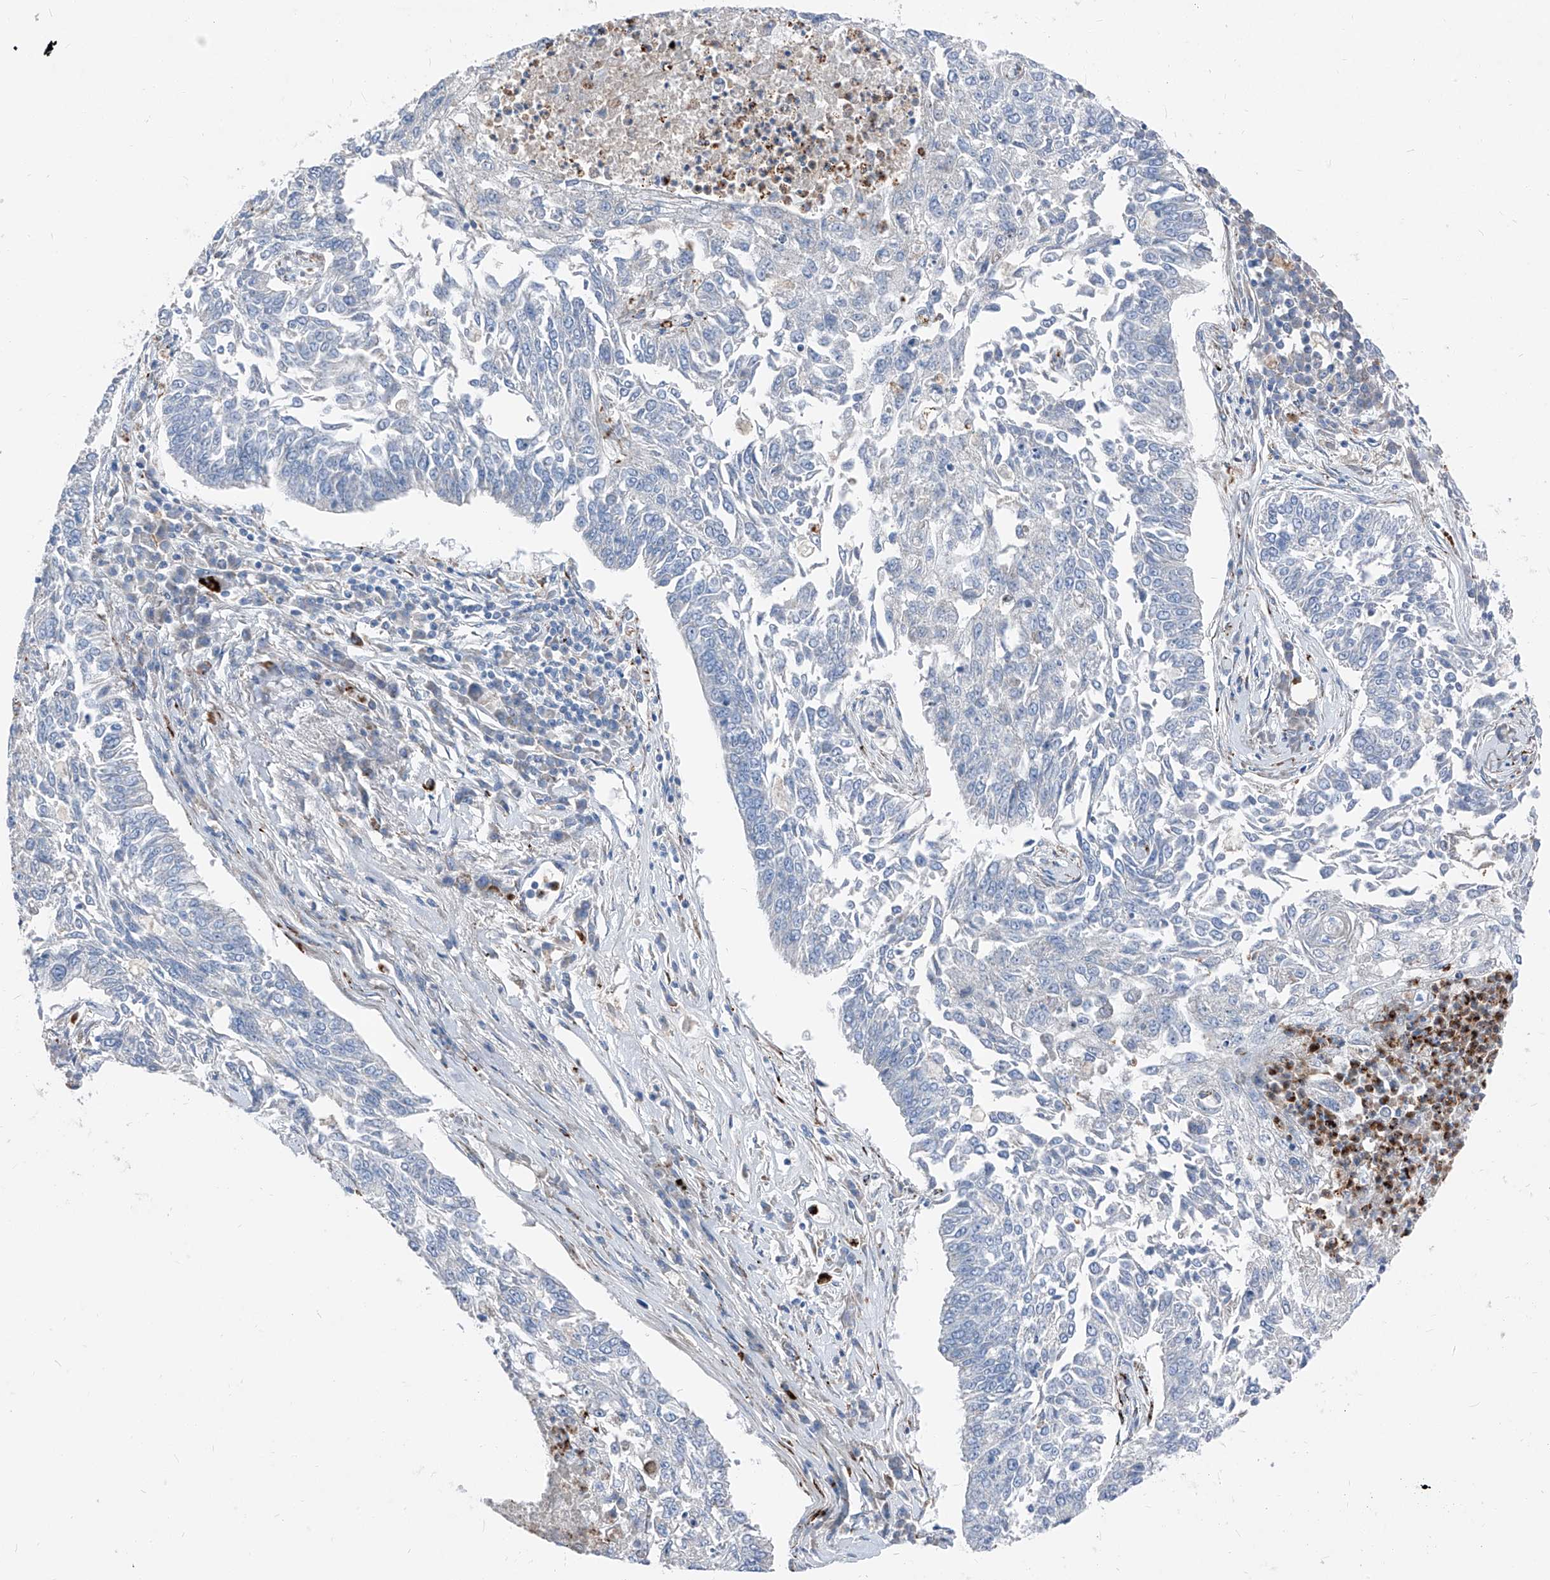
{"staining": {"intensity": "negative", "quantity": "none", "location": "none"}, "tissue": "lung cancer", "cell_type": "Tumor cells", "image_type": "cancer", "snomed": [{"axis": "morphology", "description": "Normal tissue, NOS"}, {"axis": "morphology", "description": "Squamous cell carcinoma, NOS"}, {"axis": "topography", "description": "Cartilage tissue"}, {"axis": "topography", "description": "Bronchus"}, {"axis": "topography", "description": "Lung"}], "caption": "A histopathology image of lung cancer stained for a protein reveals no brown staining in tumor cells. (Brightfield microscopy of DAB immunohistochemistry (IHC) at high magnification).", "gene": "IFI27", "patient": {"sex": "female", "age": 49}}